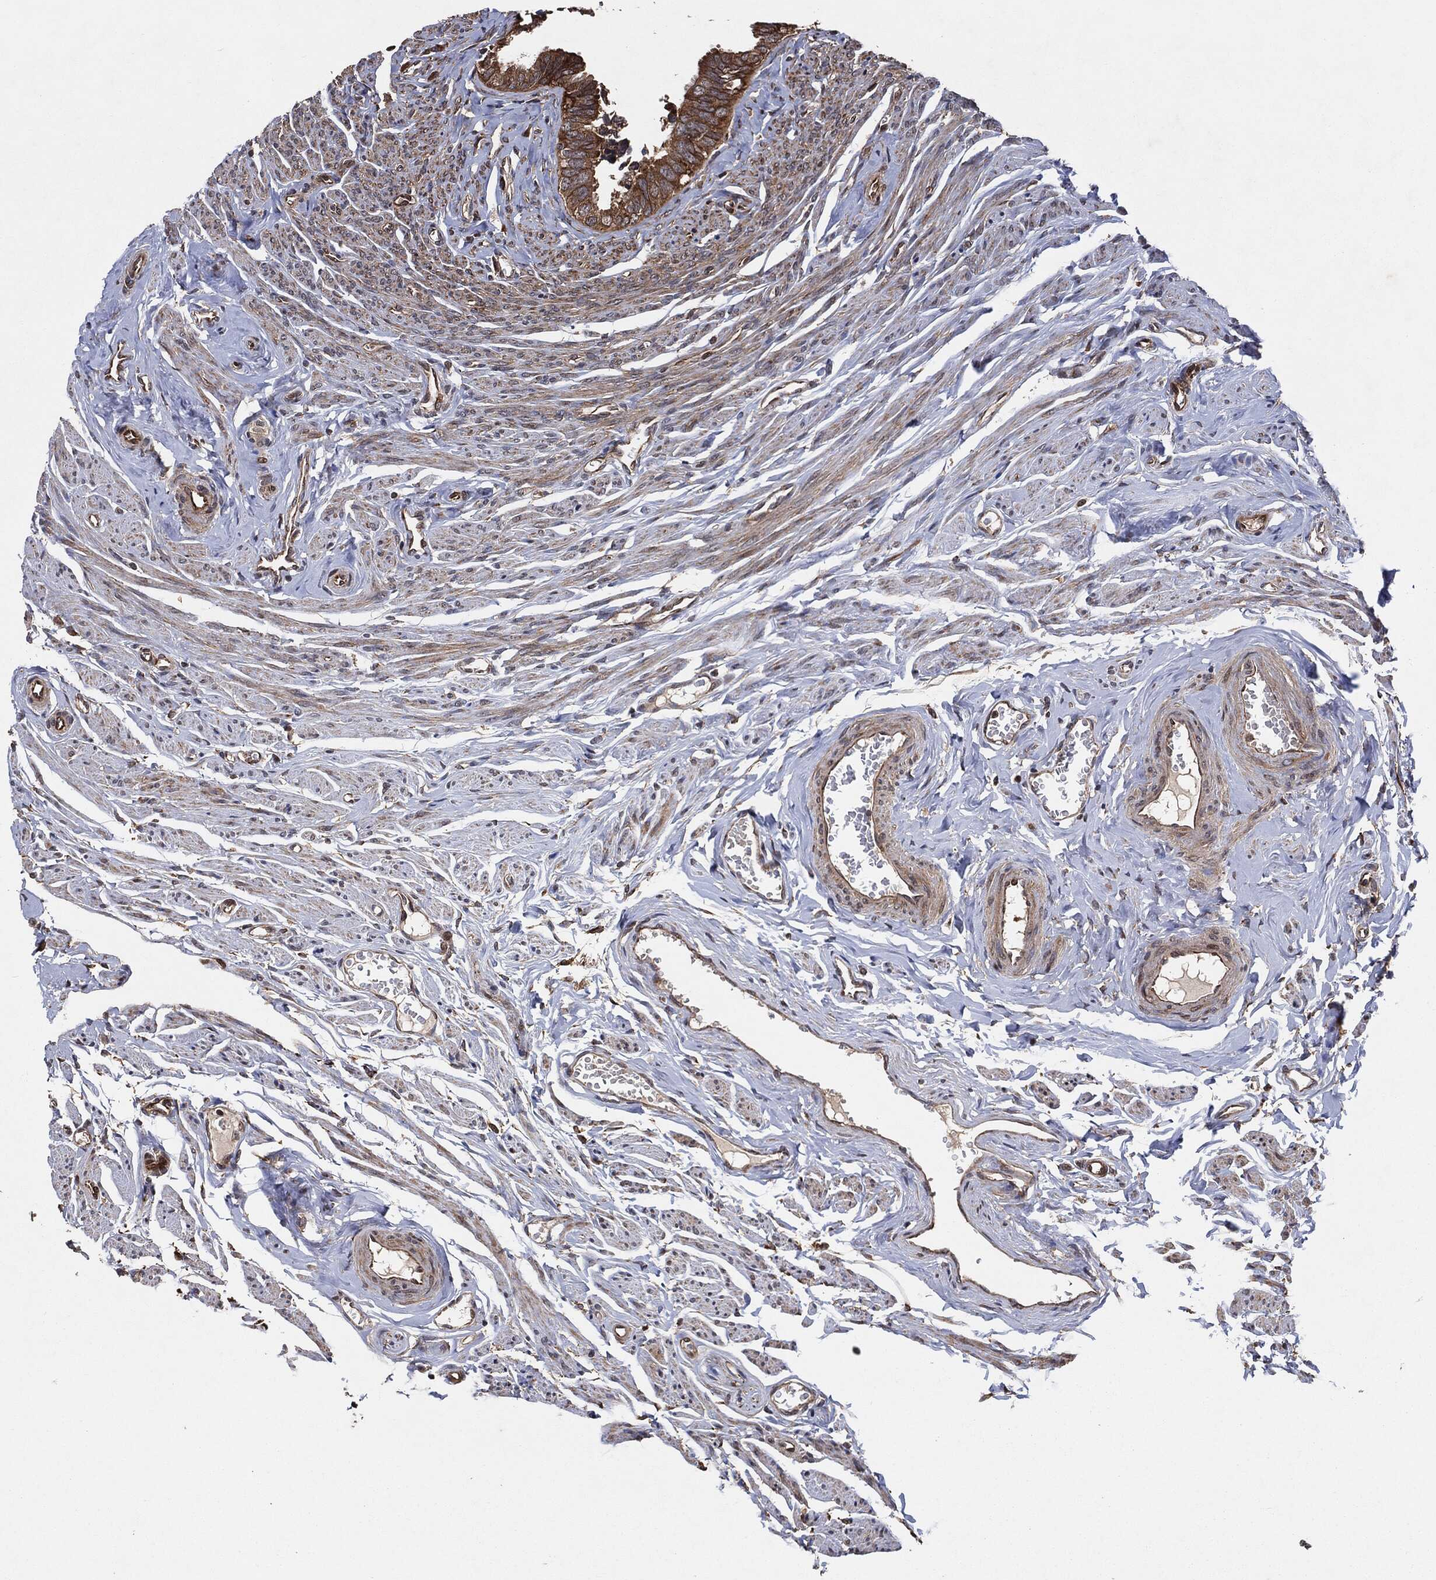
{"staining": {"intensity": "strong", "quantity": ">75%", "location": "cytoplasmic/membranous"}, "tissue": "fallopian tube", "cell_type": "Glandular cells", "image_type": "normal", "snomed": [{"axis": "morphology", "description": "Normal tissue, NOS"}, {"axis": "topography", "description": "Fallopian tube"}], "caption": "Immunohistochemistry (IHC) (DAB) staining of unremarkable human fallopian tube exhibits strong cytoplasmic/membranous protein positivity in approximately >75% of glandular cells.", "gene": "BCAR1", "patient": {"sex": "female", "age": 54}}